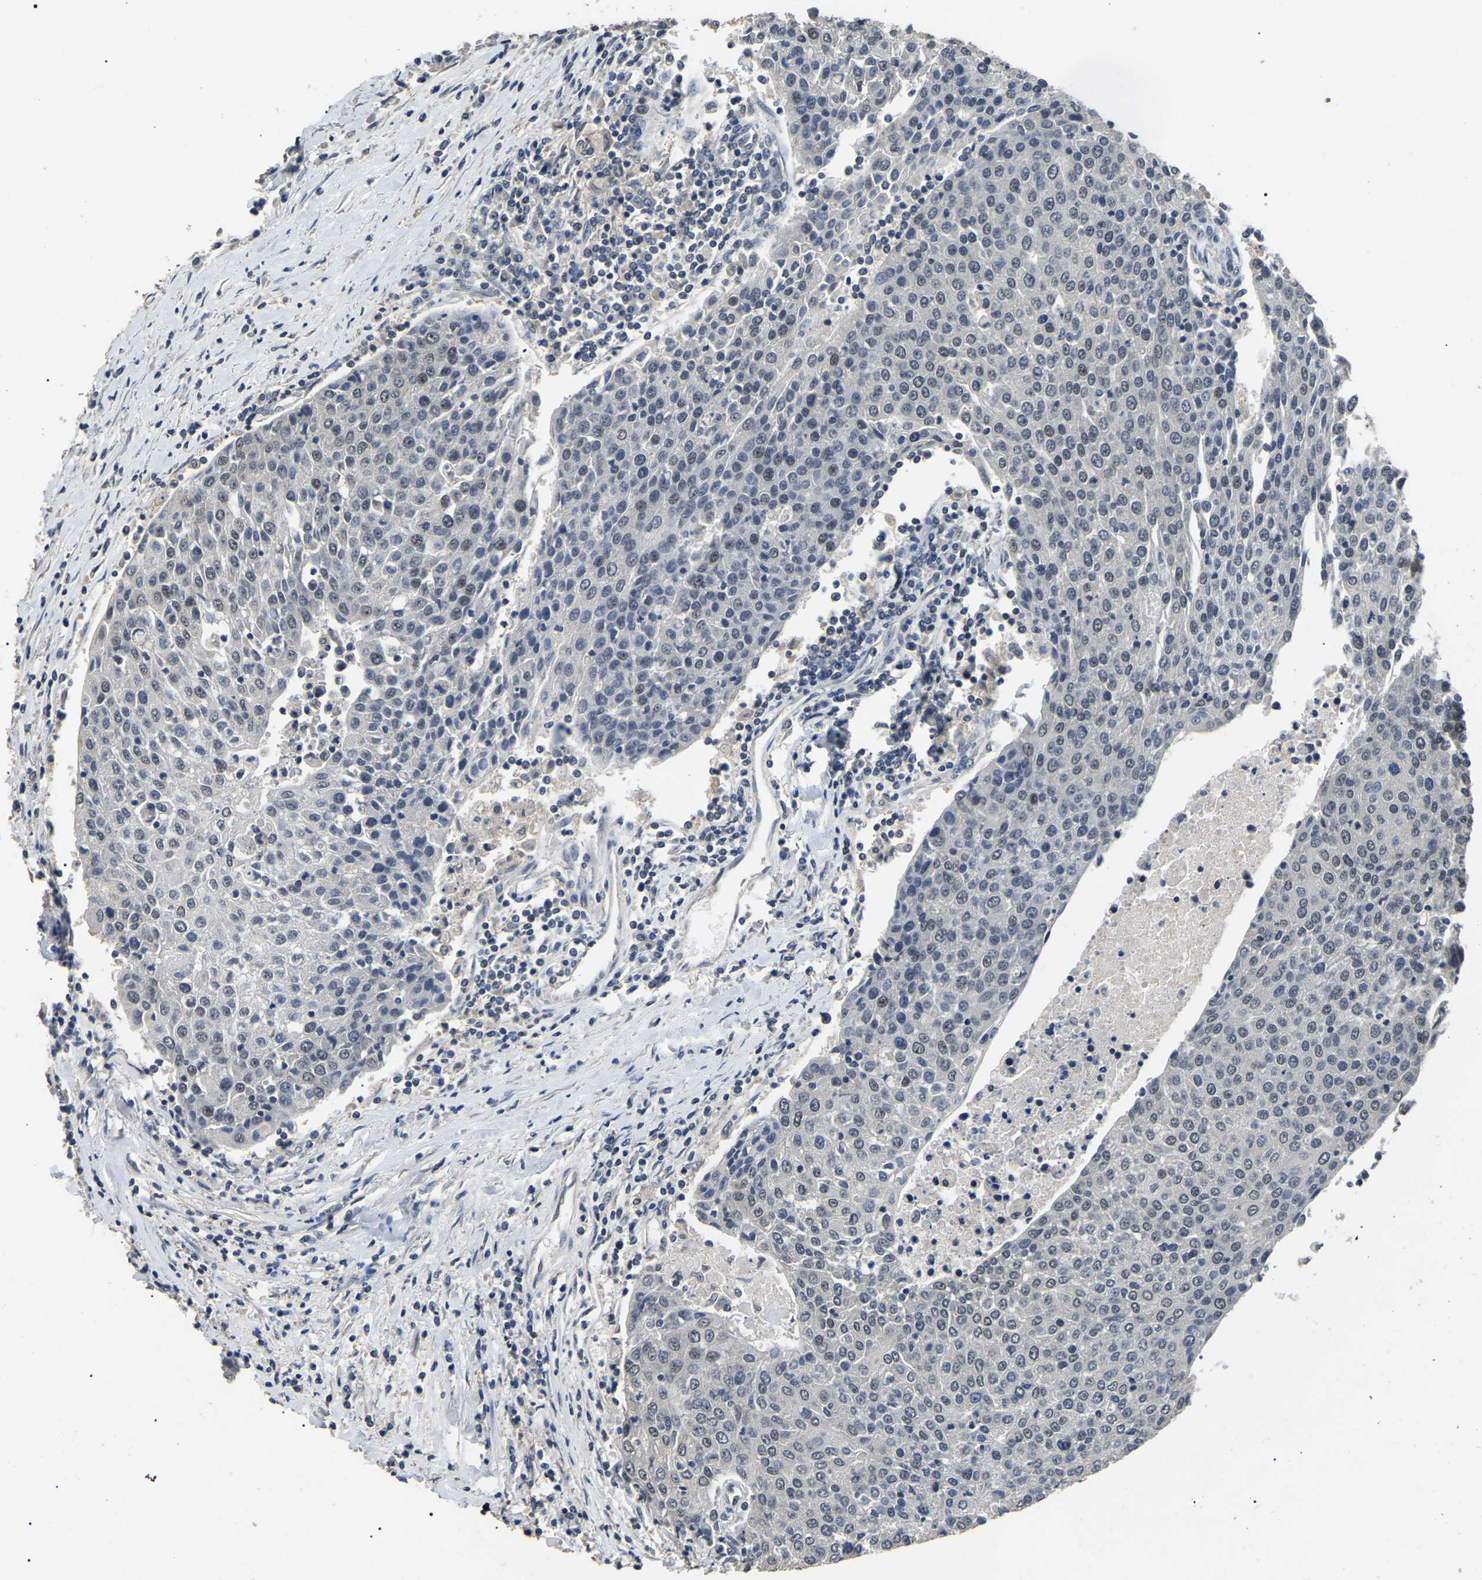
{"staining": {"intensity": "negative", "quantity": "none", "location": "none"}, "tissue": "urothelial cancer", "cell_type": "Tumor cells", "image_type": "cancer", "snomed": [{"axis": "morphology", "description": "Urothelial carcinoma, High grade"}, {"axis": "topography", "description": "Urinary bladder"}], "caption": "Urothelial cancer stained for a protein using IHC displays no positivity tumor cells.", "gene": "PPM1E", "patient": {"sex": "female", "age": 85}}